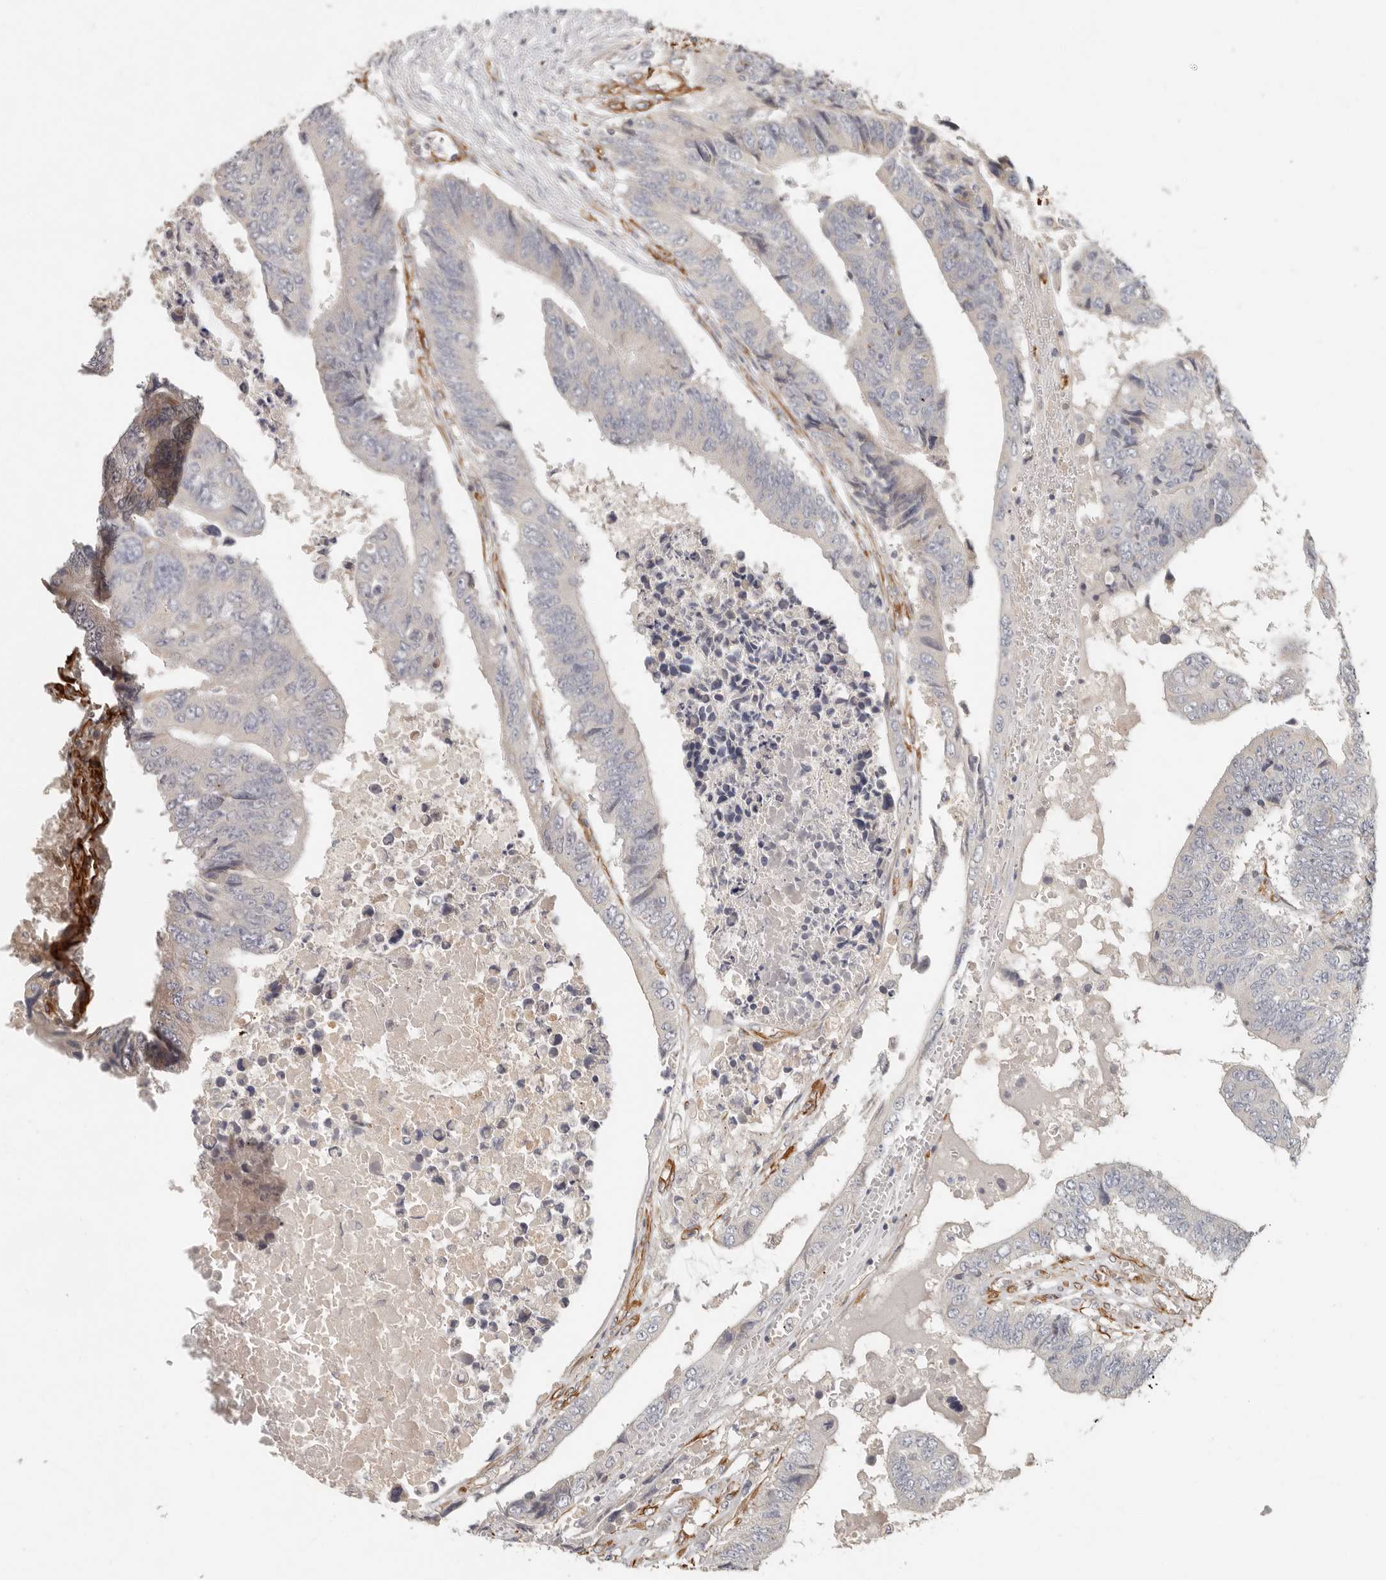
{"staining": {"intensity": "negative", "quantity": "none", "location": "none"}, "tissue": "colorectal cancer", "cell_type": "Tumor cells", "image_type": "cancer", "snomed": [{"axis": "morphology", "description": "Adenocarcinoma, NOS"}, {"axis": "topography", "description": "Rectum"}], "caption": "Immunohistochemistry histopathology image of neoplastic tissue: human adenocarcinoma (colorectal) stained with DAB reveals no significant protein expression in tumor cells. (DAB (3,3'-diaminobenzidine) IHC visualized using brightfield microscopy, high magnification).", "gene": "SPRING1", "patient": {"sex": "male", "age": 84}}